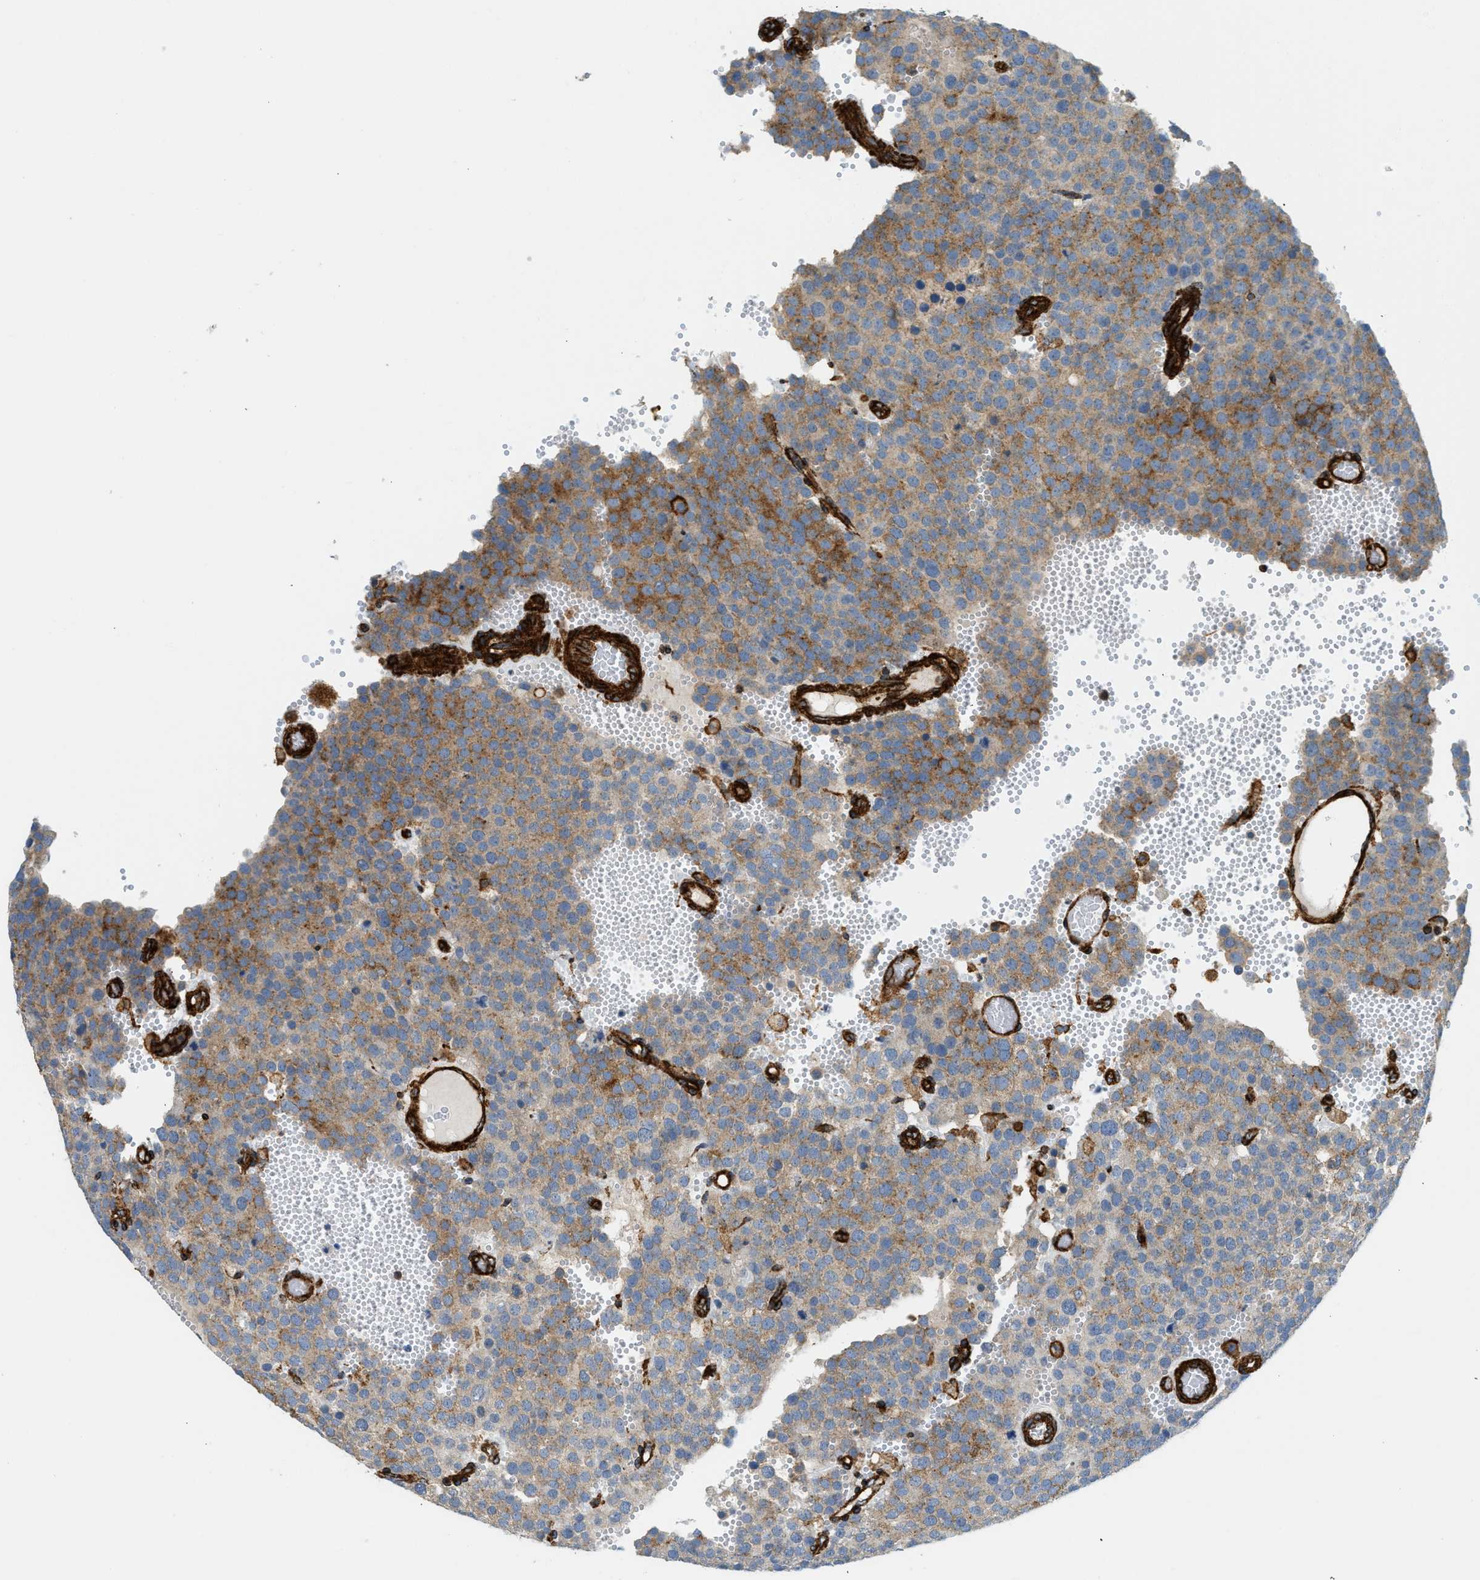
{"staining": {"intensity": "moderate", "quantity": "<25%", "location": "cytoplasmic/membranous"}, "tissue": "testis cancer", "cell_type": "Tumor cells", "image_type": "cancer", "snomed": [{"axis": "morphology", "description": "Seminoma, NOS"}, {"axis": "topography", "description": "Testis"}], "caption": "The immunohistochemical stain labels moderate cytoplasmic/membranous staining in tumor cells of testis cancer tissue.", "gene": "HIP1", "patient": {"sex": "male", "age": 71}}